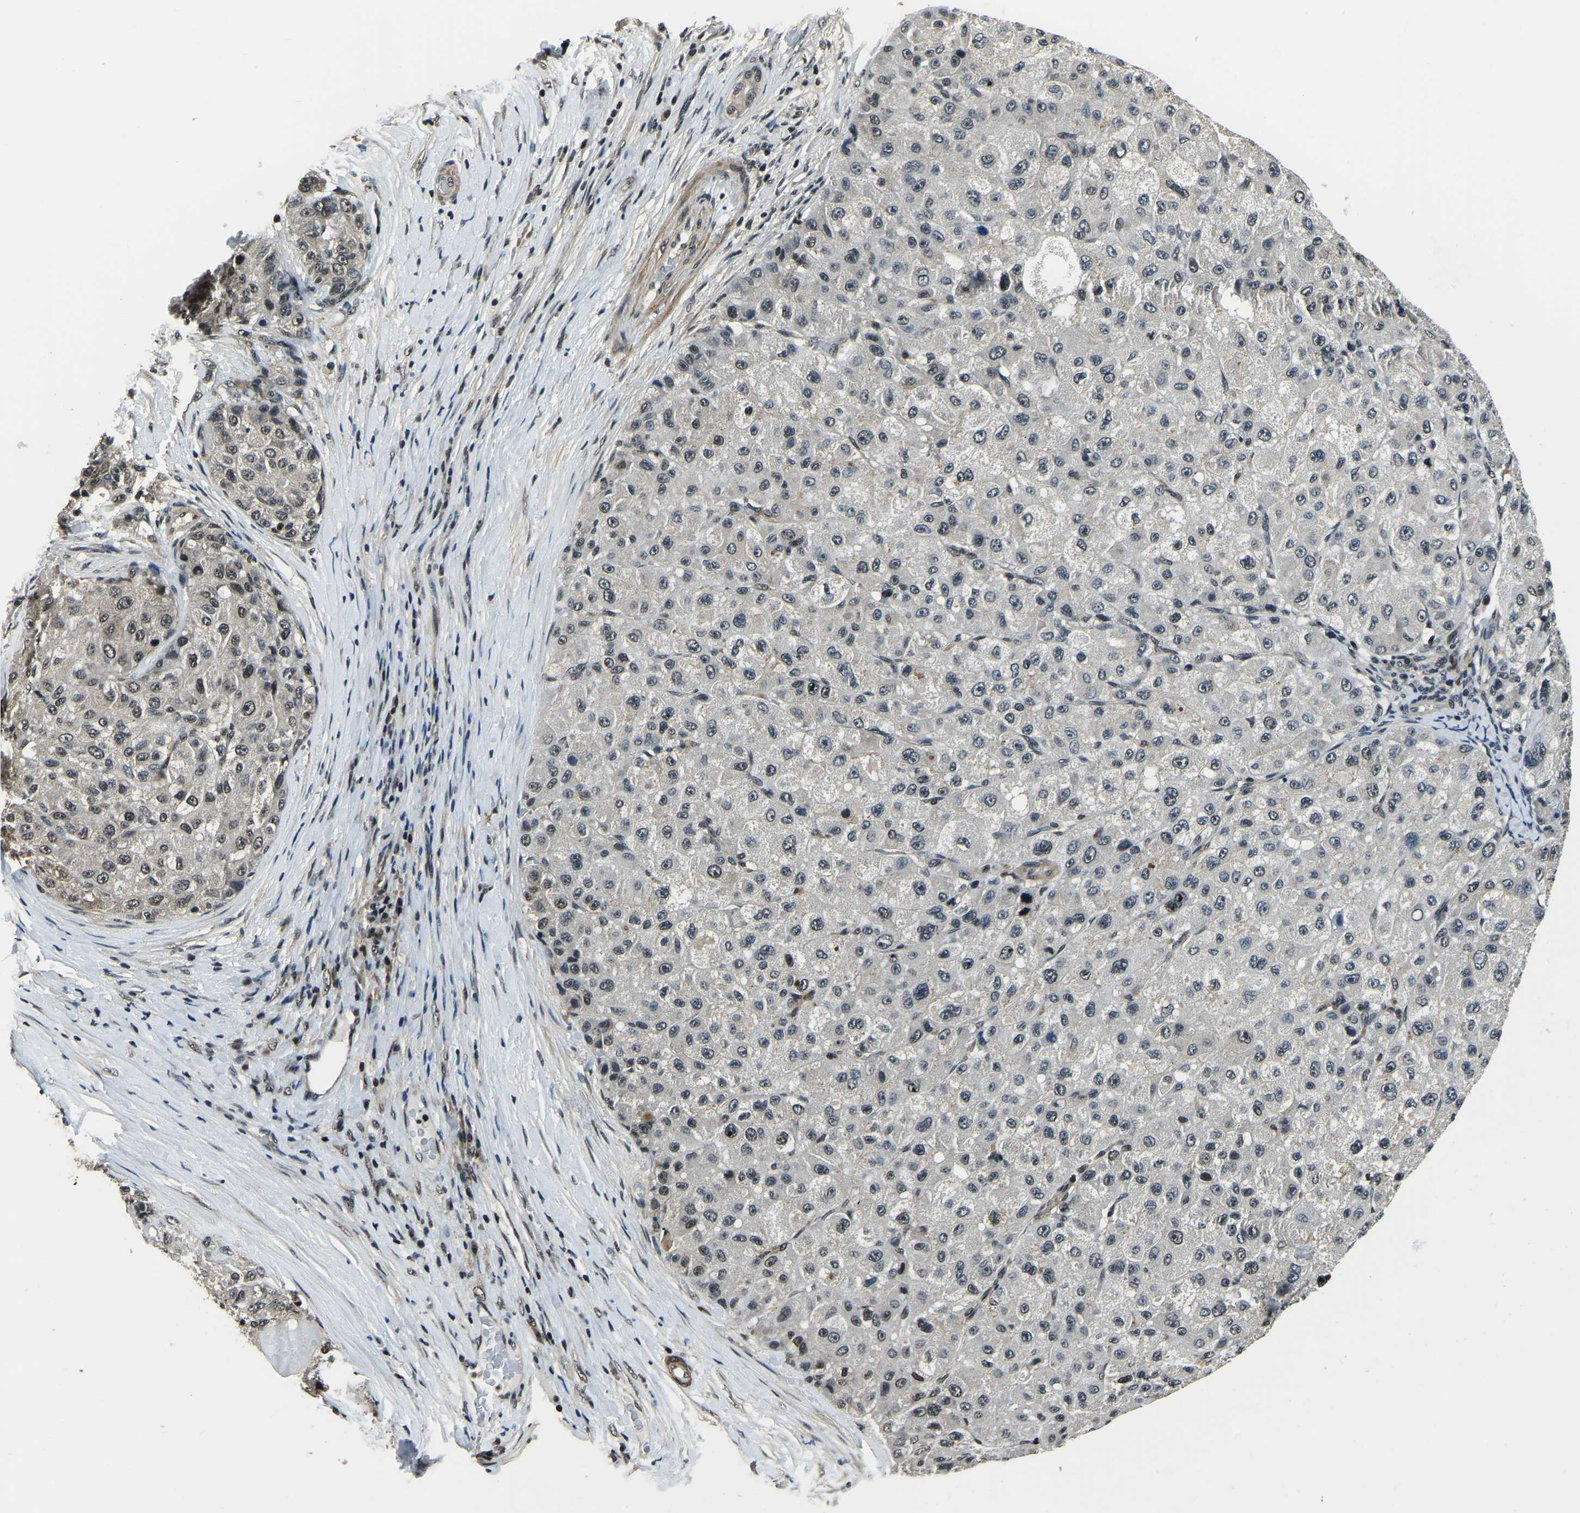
{"staining": {"intensity": "weak", "quantity": "<25%", "location": "nuclear"}, "tissue": "liver cancer", "cell_type": "Tumor cells", "image_type": "cancer", "snomed": [{"axis": "morphology", "description": "Carcinoma, Hepatocellular, NOS"}, {"axis": "topography", "description": "Liver"}], "caption": "This histopathology image is of liver hepatocellular carcinoma stained with IHC to label a protein in brown with the nuclei are counter-stained blue. There is no positivity in tumor cells. (Brightfield microscopy of DAB immunohistochemistry at high magnification).", "gene": "ANKIB1", "patient": {"sex": "male", "age": 80}}